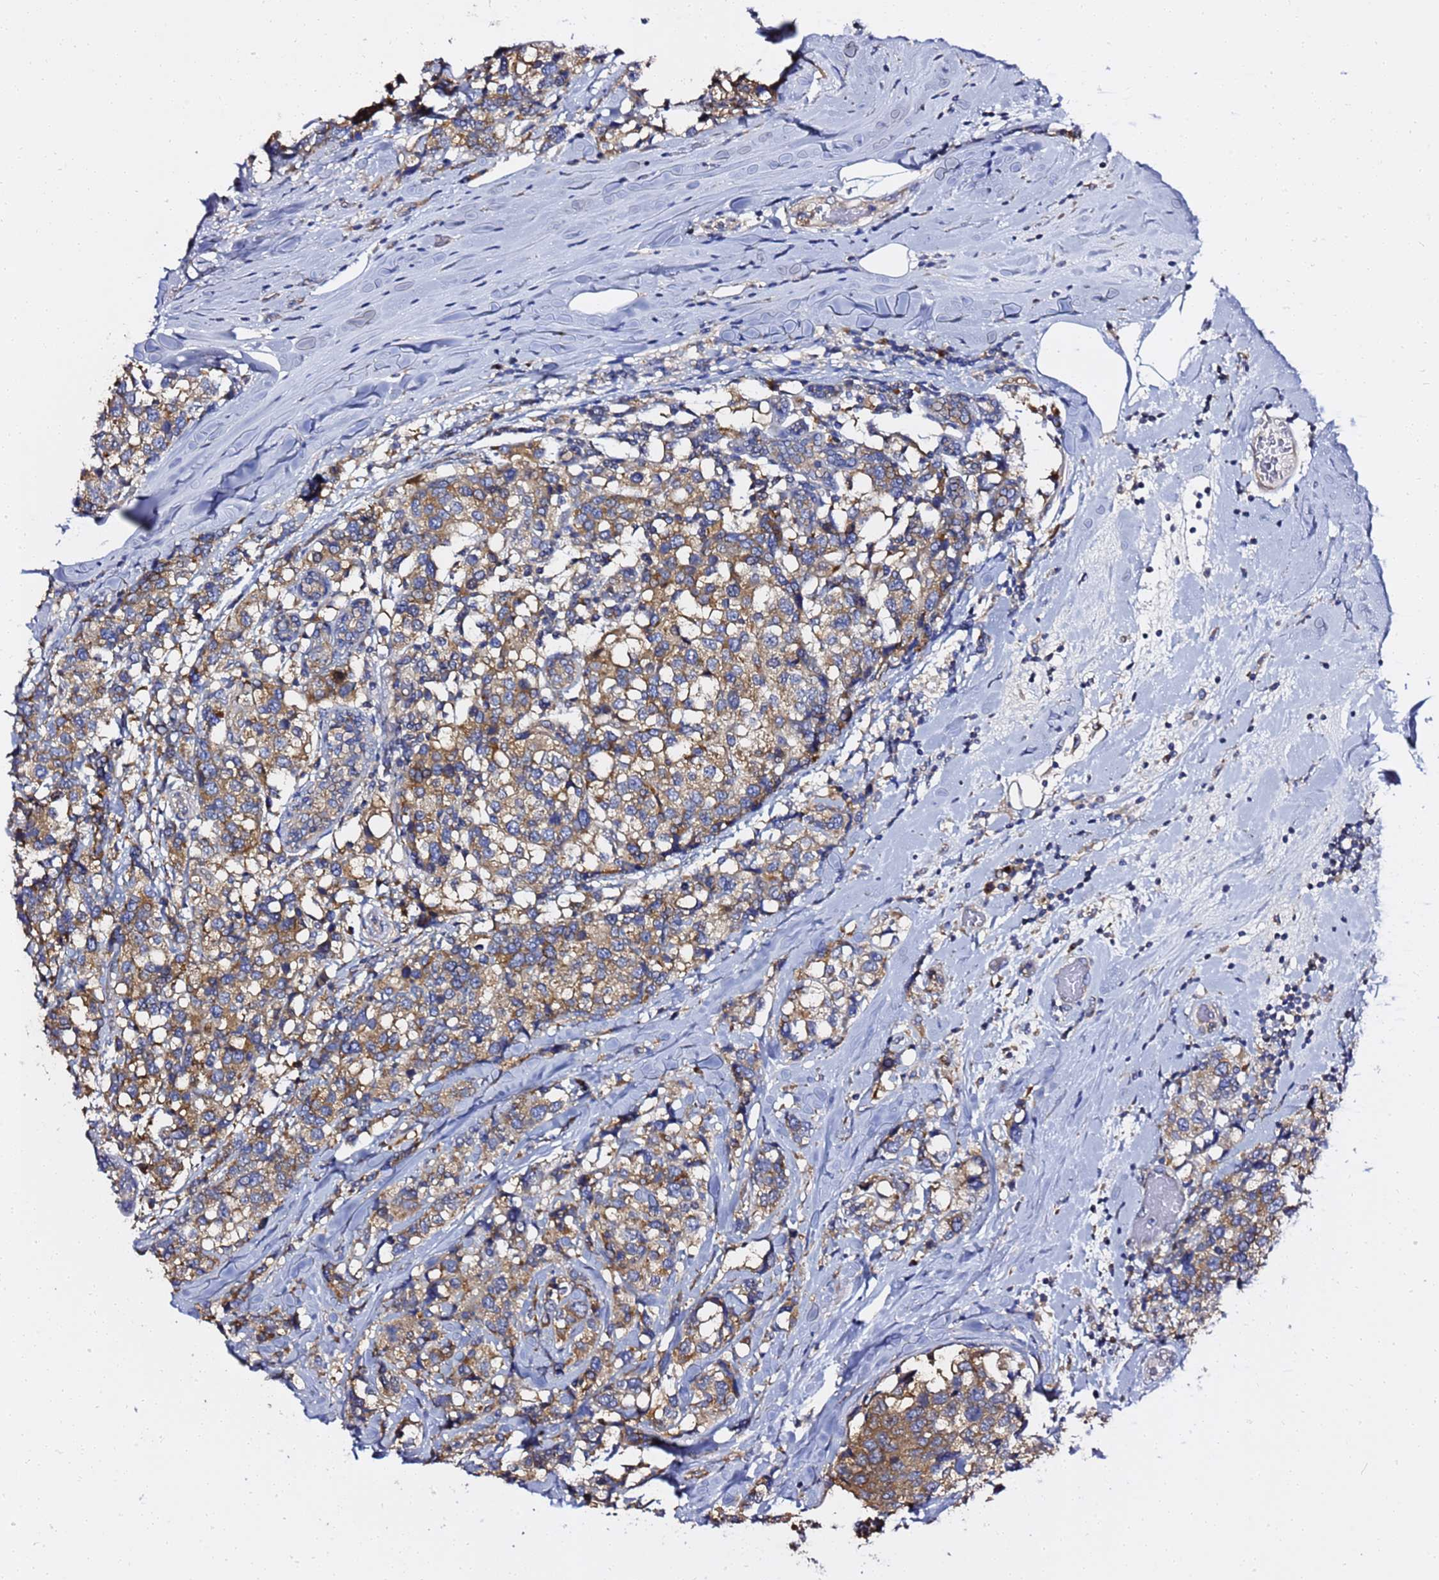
{"staining": {"intensity": "moderate", "quantity": ">75%", "location": "cytoplasmic/membranous"}, "tissue": "breast cancer", "cell_type": "Tumor cells", "image_type": "cancer", "snomed": [{"axis": "morphology", "description": "Lobular carcinoma"}, {"axis": "topography", "description": "Breast"}], "caption": "Moderate cytoplasmic/membranous positivity is seen in about >75% of tumor cells in lobular carcinoma (breast).", "gene": "ANAPC1", "patient": {"sex": "female", "age": 59}}